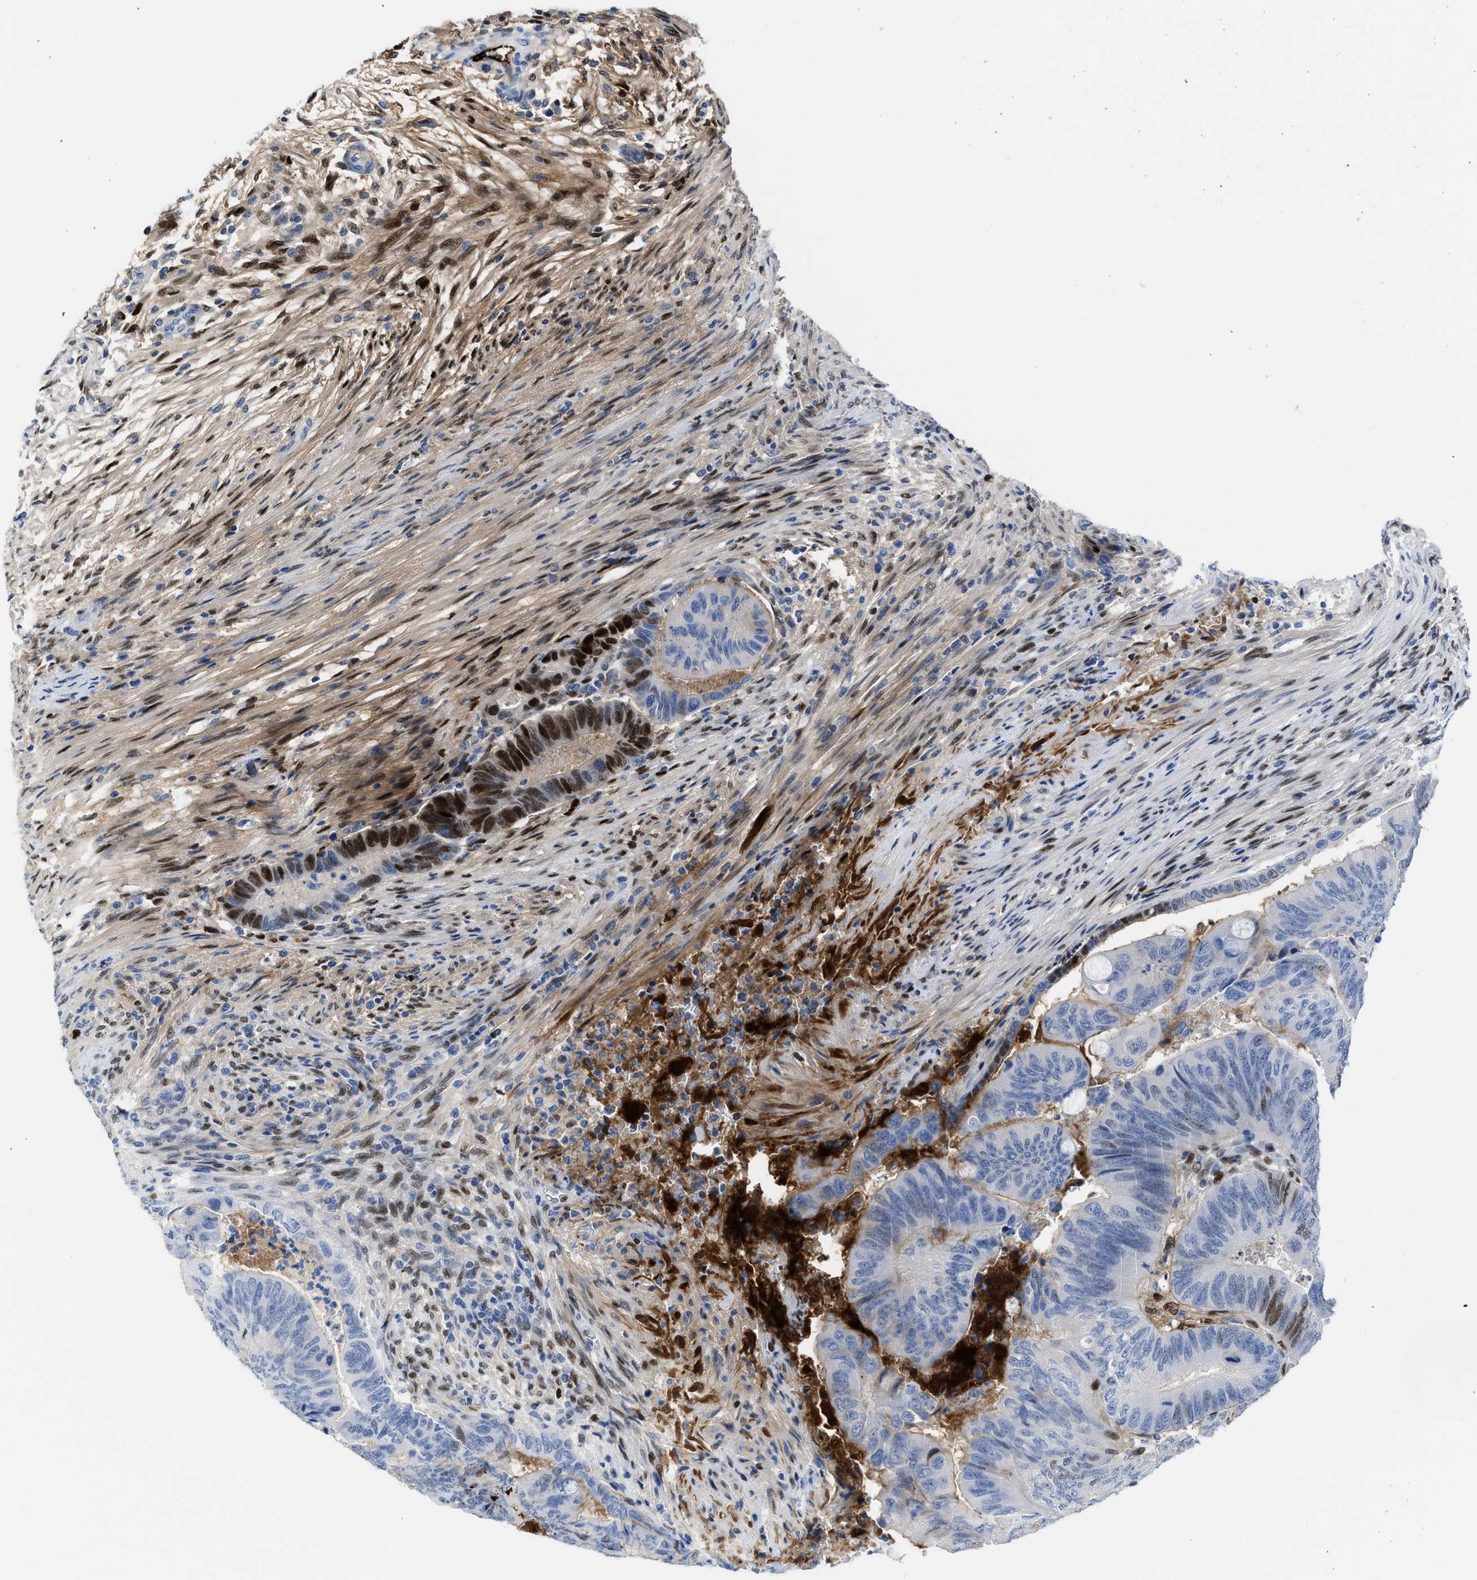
{"staining": {"intensity": "strong", "quantity": "<25%", "location": "nuclear"}, "tissue": "colorectal cancer", "cell_type": "Tumor cells", "image_type": "cancer", "snomed": [{"axis": "morphology", "description": "Normal tissue, NOS"}, {"axis": "morphology", "description": "Adenocarcinoma, NOS"}, {"axis": "topography", "description": "Rectum"}, {"axis": "topography", "description": "Peripheral nerve tissue"}], "caption": "Approximately <25% of tumor cells in colorectal adenocarcinoma exhibit strong nuclear protein expression as visualized by brown immunohistochemical staining.", "gene": "LEF1", "patient": {"sex": "male", "age": 92}}